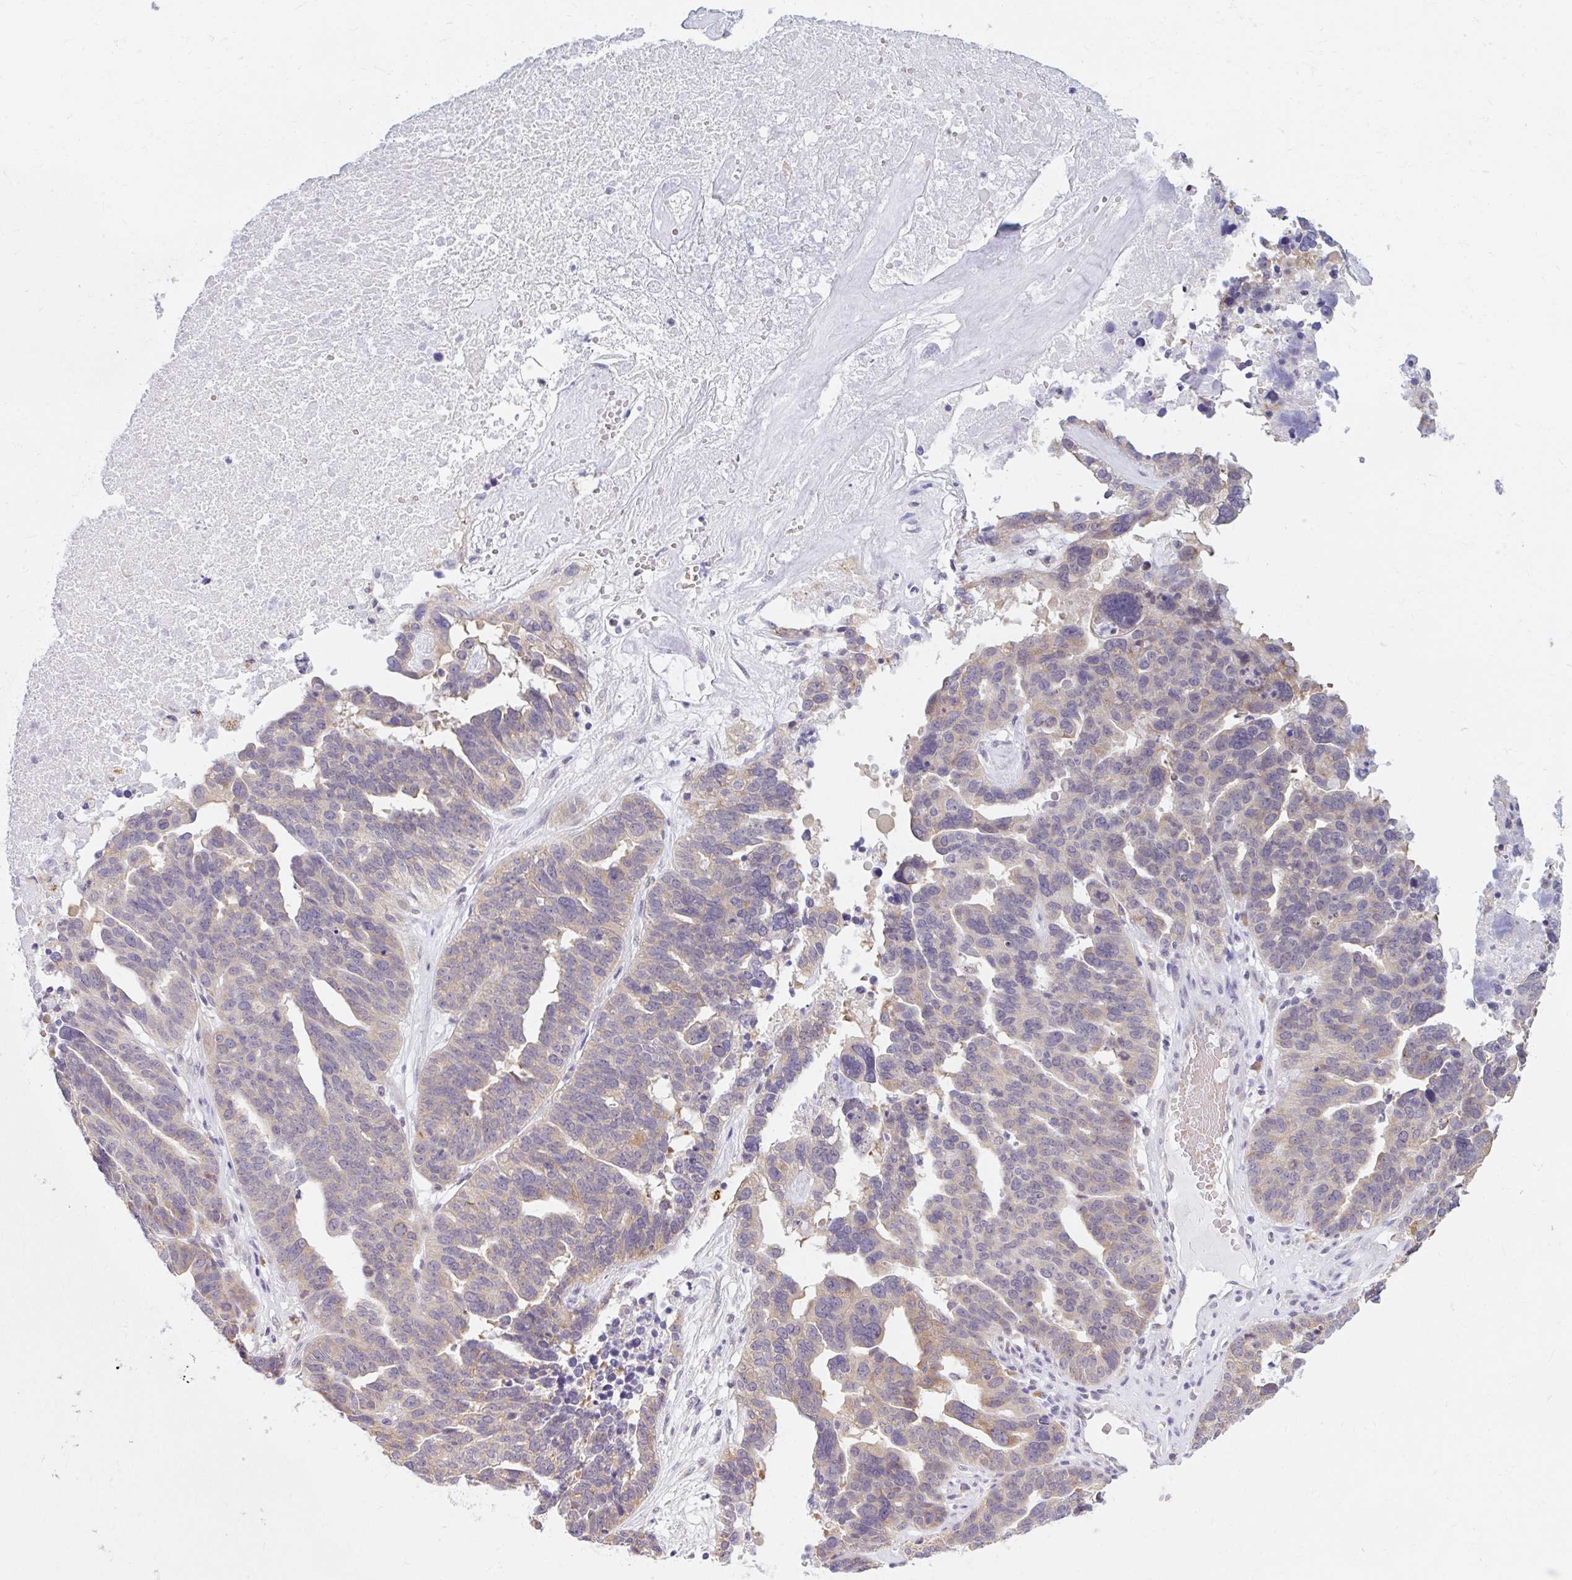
{"staining": {"intensity": "weak", "quantity": "25%-75%", "location": "cytoplasmic/membranous"}, "tissue": "ovarian cancer", "cell_type": "Tumor cells", "image_type": "cancer", "snomed": [{"axis": "morphology", "description": "Cystadenocarcinoma, serous, NOS"}, {"axis": "topography", "description": "Ovary"}], "caption": "Immunohistochemistry image of human ovarian serous cystadenocarcinoma stained for a protein (brown), which shows low levels of weak cytoplasmic/membranous expression in approximately 25%-75% of tumor cells.", "gene": "SRSF10", "patient": {"sex": "female", "age": 59}}